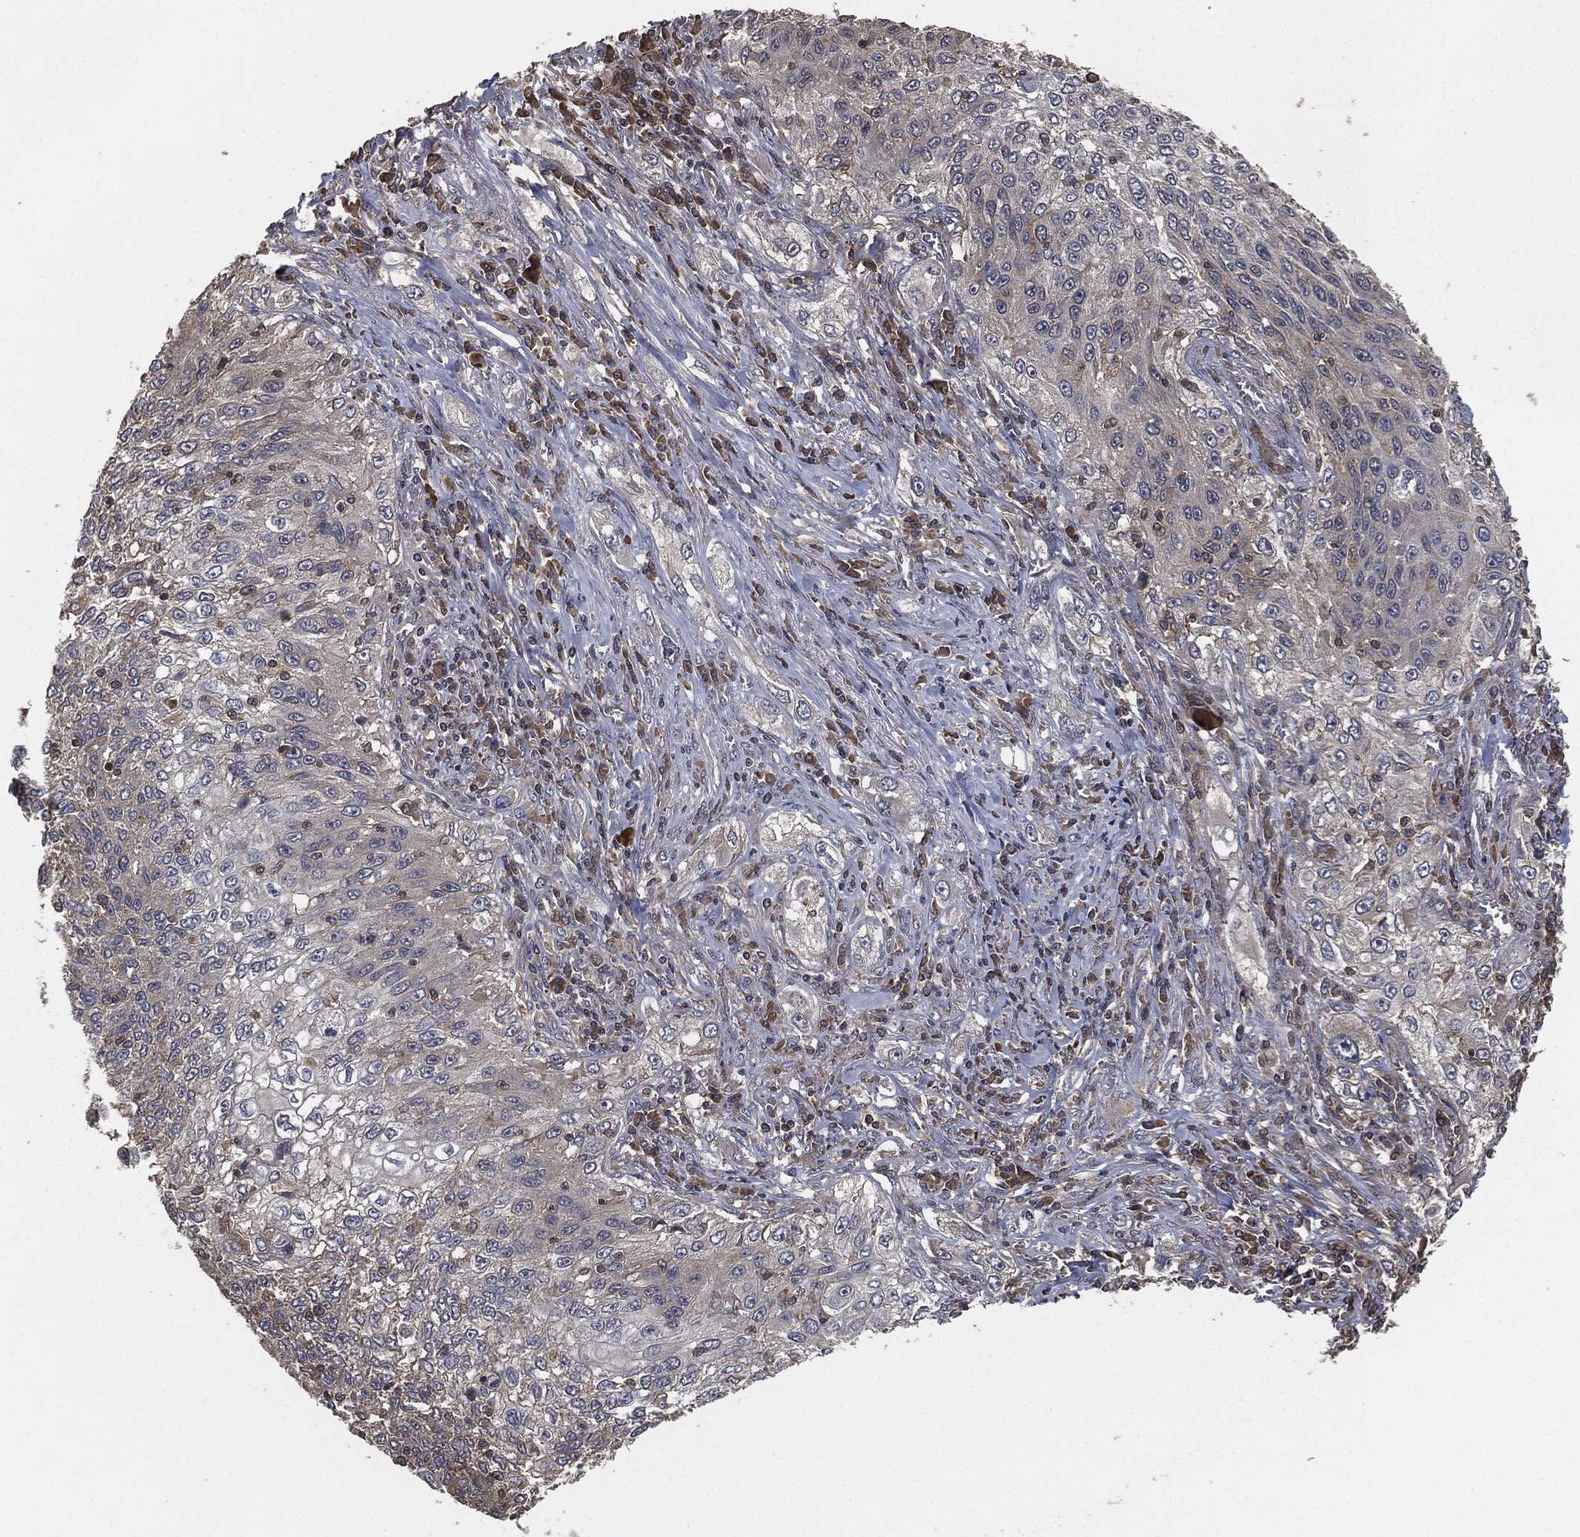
{"staining": {"intensity": "negative", "quantity": "none", "location": "none"}, "tissue": "lung cancer", "cell_type": "Tumor cells", "image_type": "cancer", "snomed": [{"axis": "morphology", "description": "Squamous cell carcinoma, NOS"}, {"axis": "topography", "description": "Lung"}], "caption": "Squamous cell carcinoma (lung) was stained to show a protein in brown. There is no significant expression in tumor cells.", "gene": "ERBIN", "patient": {"sex": "female", "age": 69}}